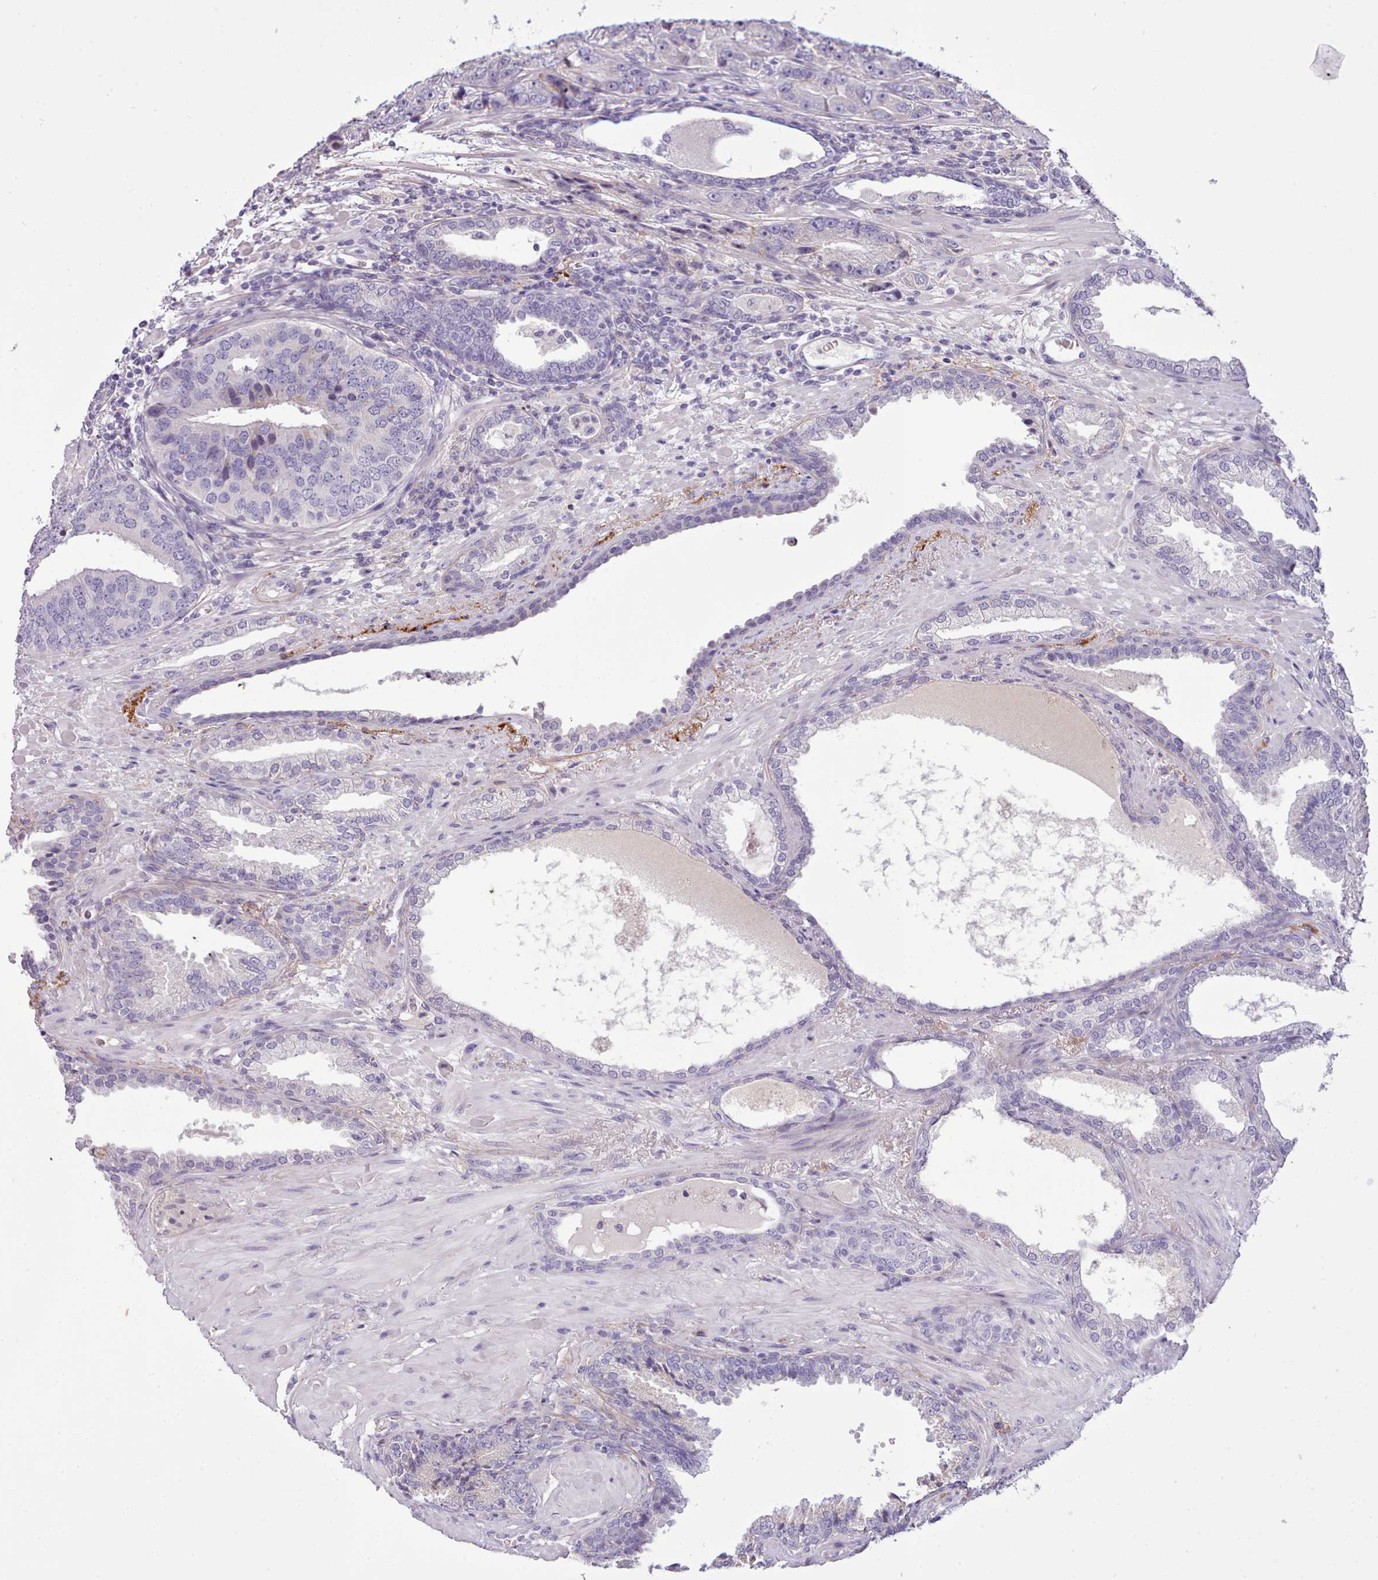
{"staining": {"intensity": "negative", "quantity": "none", "location": "none"}, "tissue": "prostate cancer", "cell_type": "Tumor cells", "image_type": "cancer", "snomed": [{"axis": "morphology", "description": "Adenocarcinoma, High grade"}, {"axis": "topography", "description": "Prostate"}], "caption": "Prostate cancer (adenocarcinoma (high-grade)) stained for a protein using immunohistochemistry (IHC) displays no expression tumor cells.", "gene": "CYP2A13", "patient": {"sex": "male", "age": 71}}